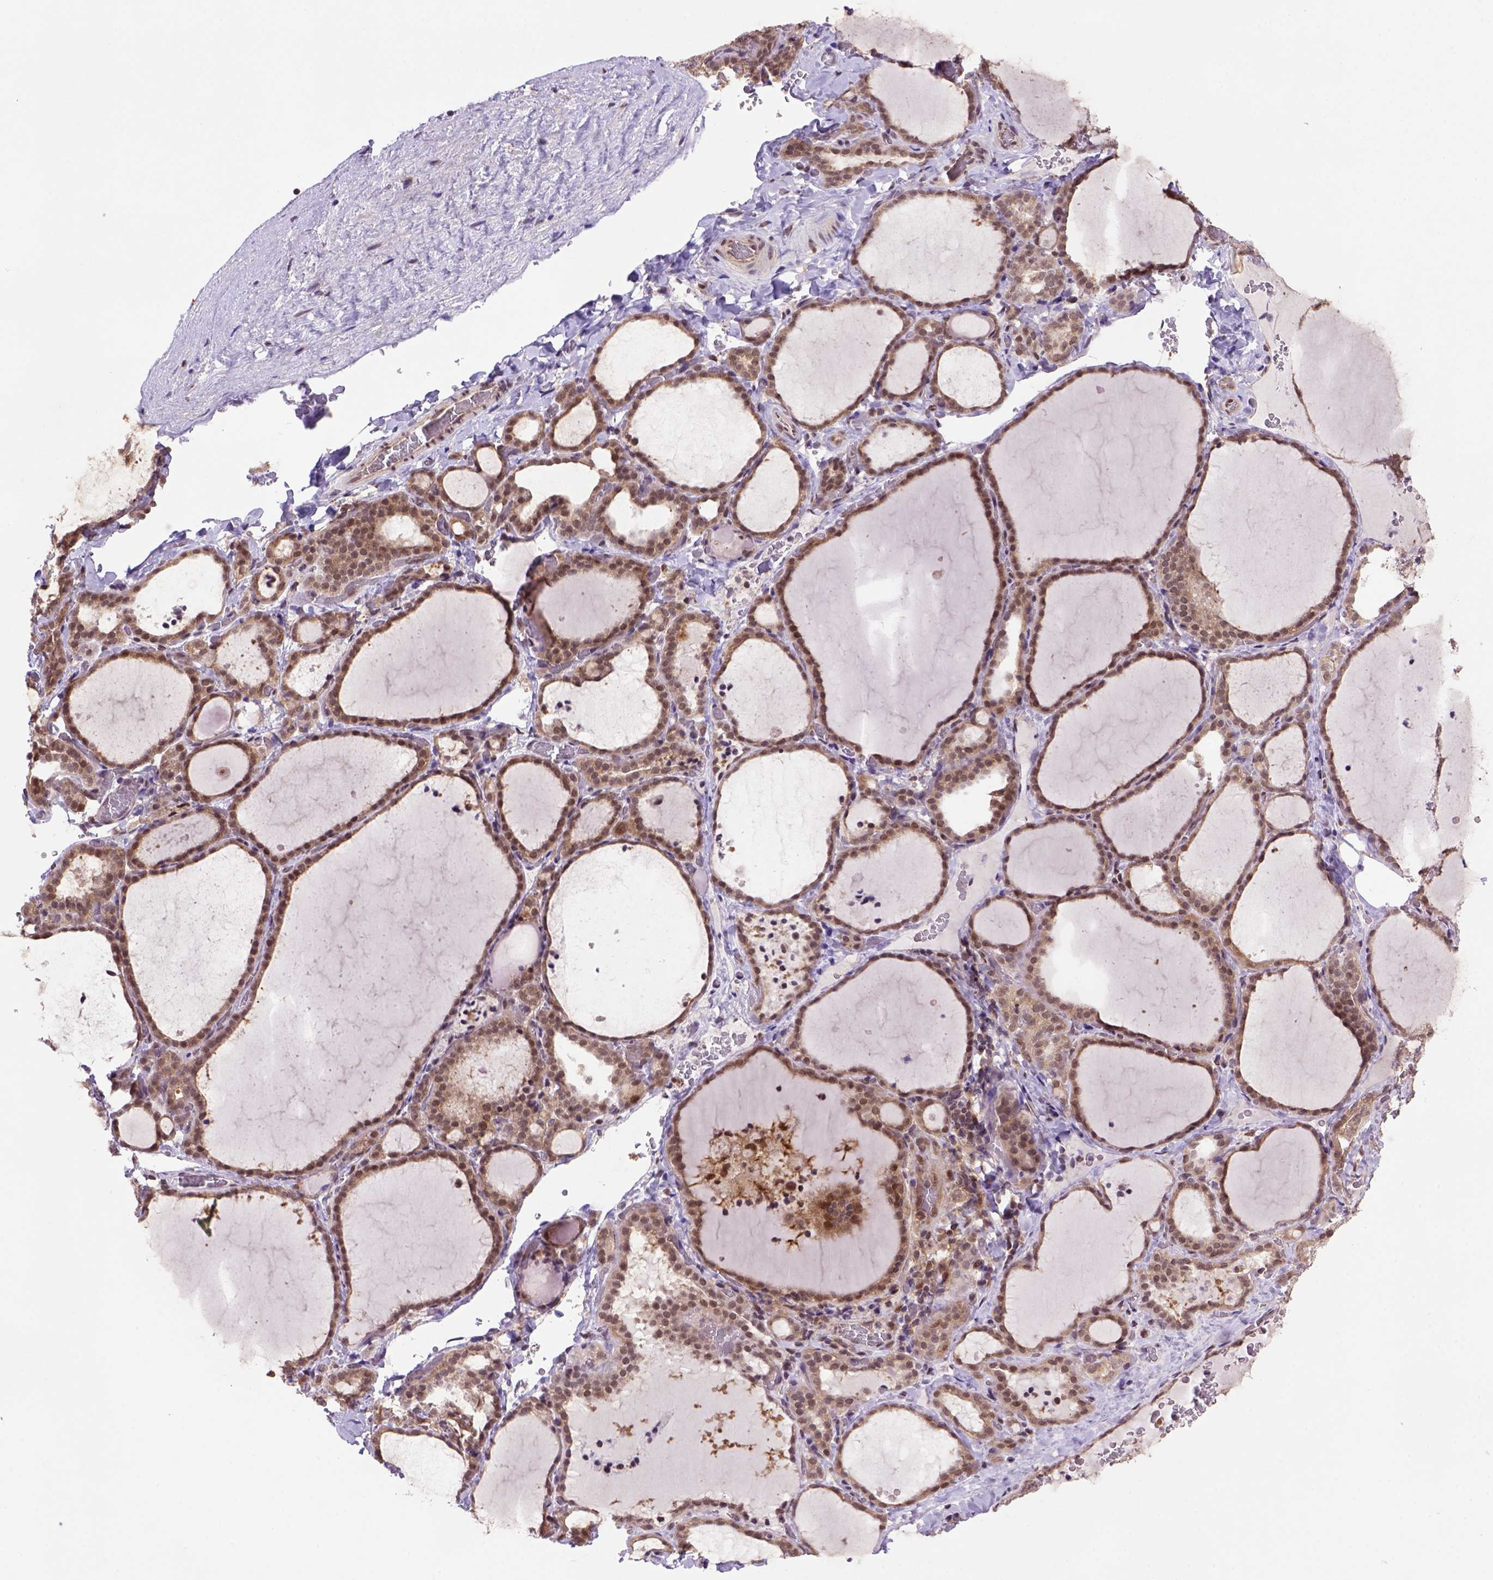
{"staining": {"intensity": "moderate", "quantity": ">75%", "location": "cytoplasmic/membranous,nuclear"}, "tissue": "thyroid gland", "cell_type": "Glandular cells", "image_type": "normal", "snomed": [{"axis": "morphology", "description": "Normal tissue, NOS"}, {"axis": "topography", "description": "Thyroid gland"}], "caption": "Protein staining of normal thyroid gland shows moderate cytoplasmic/membranous,nuclear staining in about >75% of glandular cells. The staining was performed using DAB (3,3'-diaminobenzidine) to visualize the protein expression in brown, while the nuclei were stained in blue with hematoxylin (Magnification: 20x).", "gene": "PSMC2", "patient": {"sex": "female", "age": 22}}